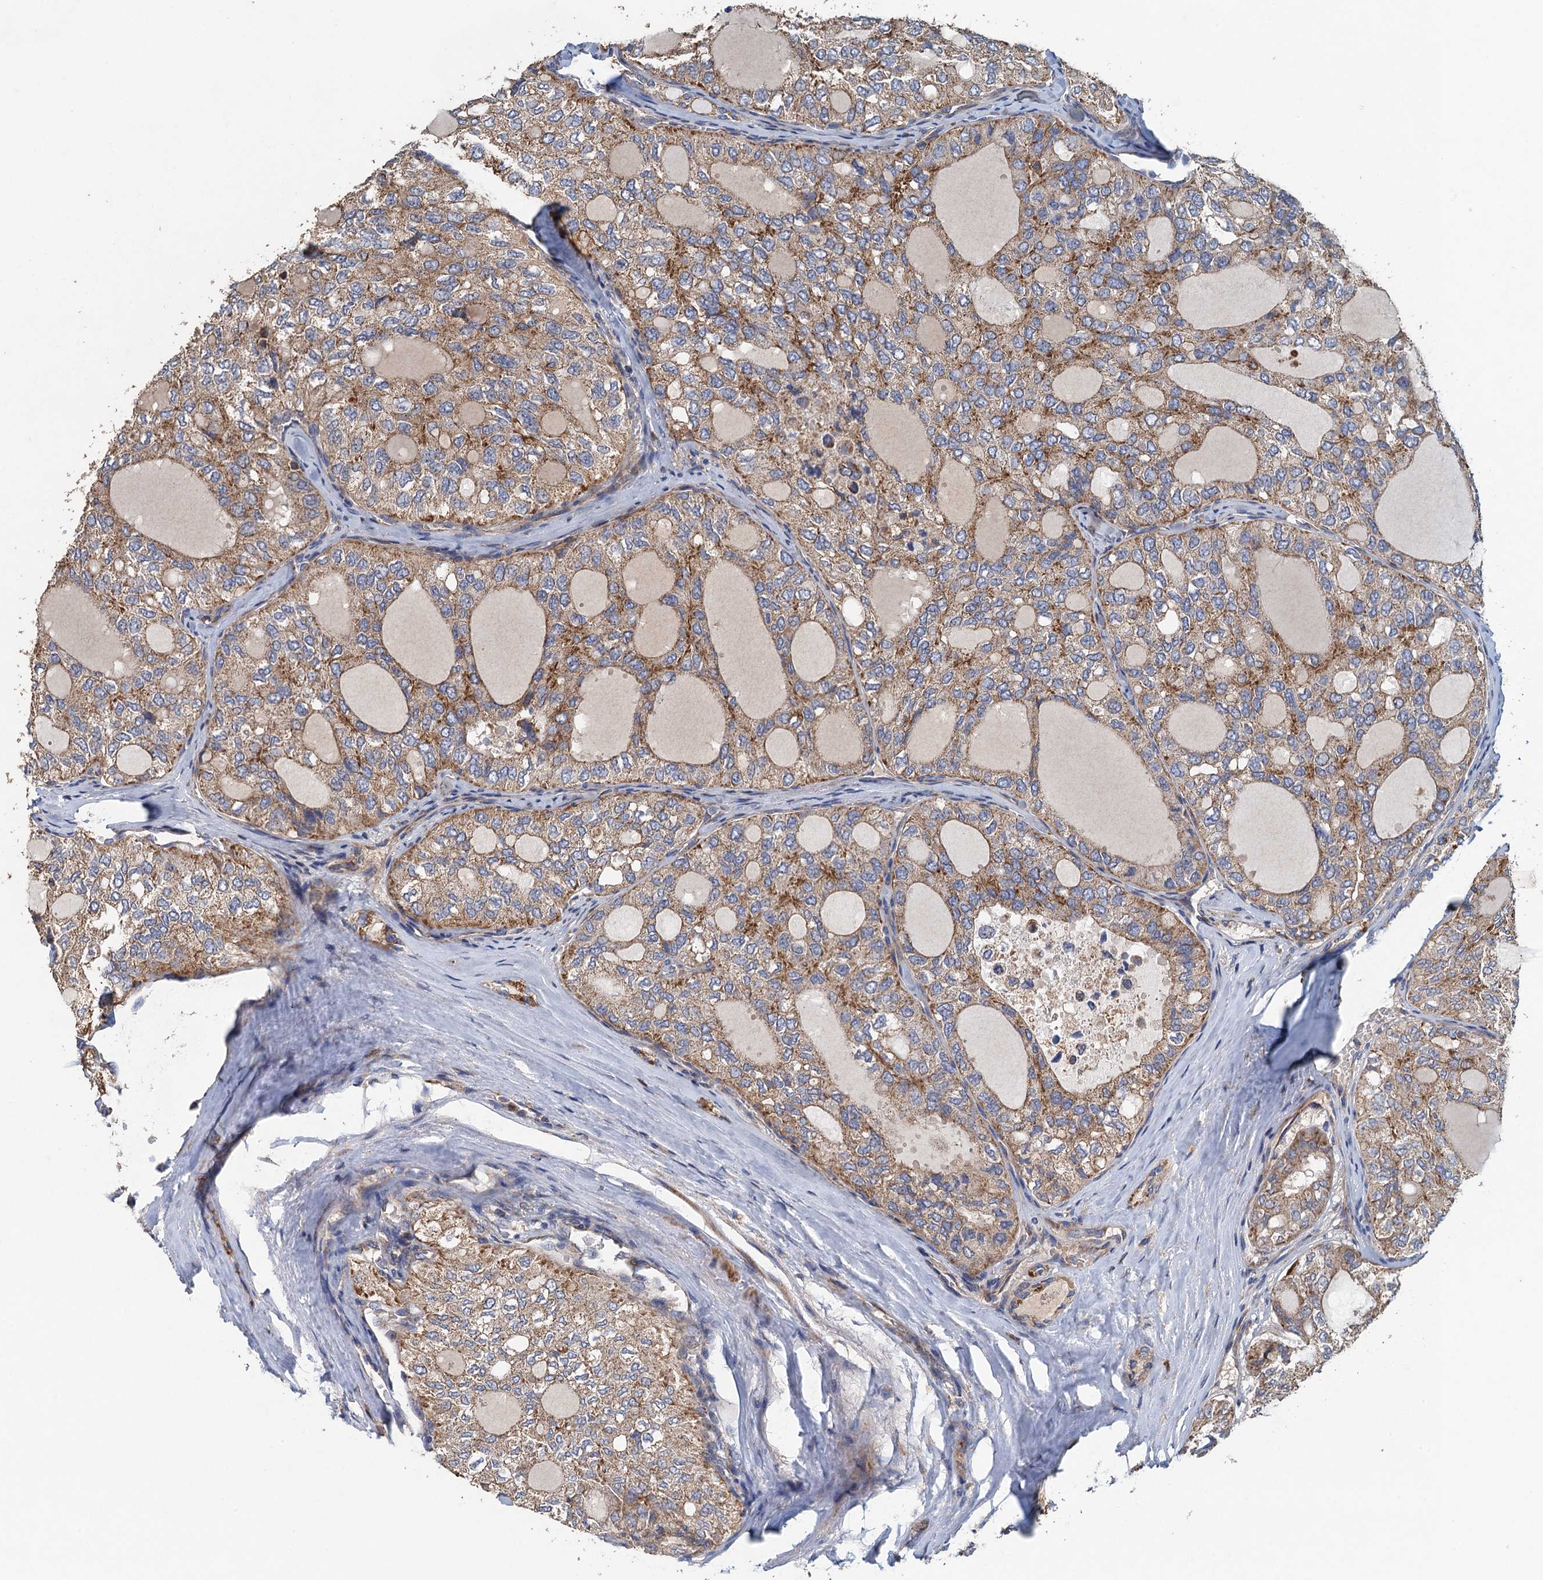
{"staining": {"intensity": "moderate", "quantity": ">75%", "location": "cytoplasmic/membranous"}, "tissue": "thyroid cancer", "cell_type": "Tumor cells", "image_type": "cancer", "snomed": [{"axis": "morphology", "description": "Follicular adenoma carcinoma, NOS"}, {"axis": "topography", "description": "Thyroid gland"}], "caption": "Protein staining demonstrates moderate cytoplasmic/membranous staining in approximately >75% of tumor cells in thyroid follicular adenoma carcinoma. The protein is shown in brown color, while the nuclei are stained blue.", "gene": "BCS1L", "patient": {"sex": "male", "age": 75}}